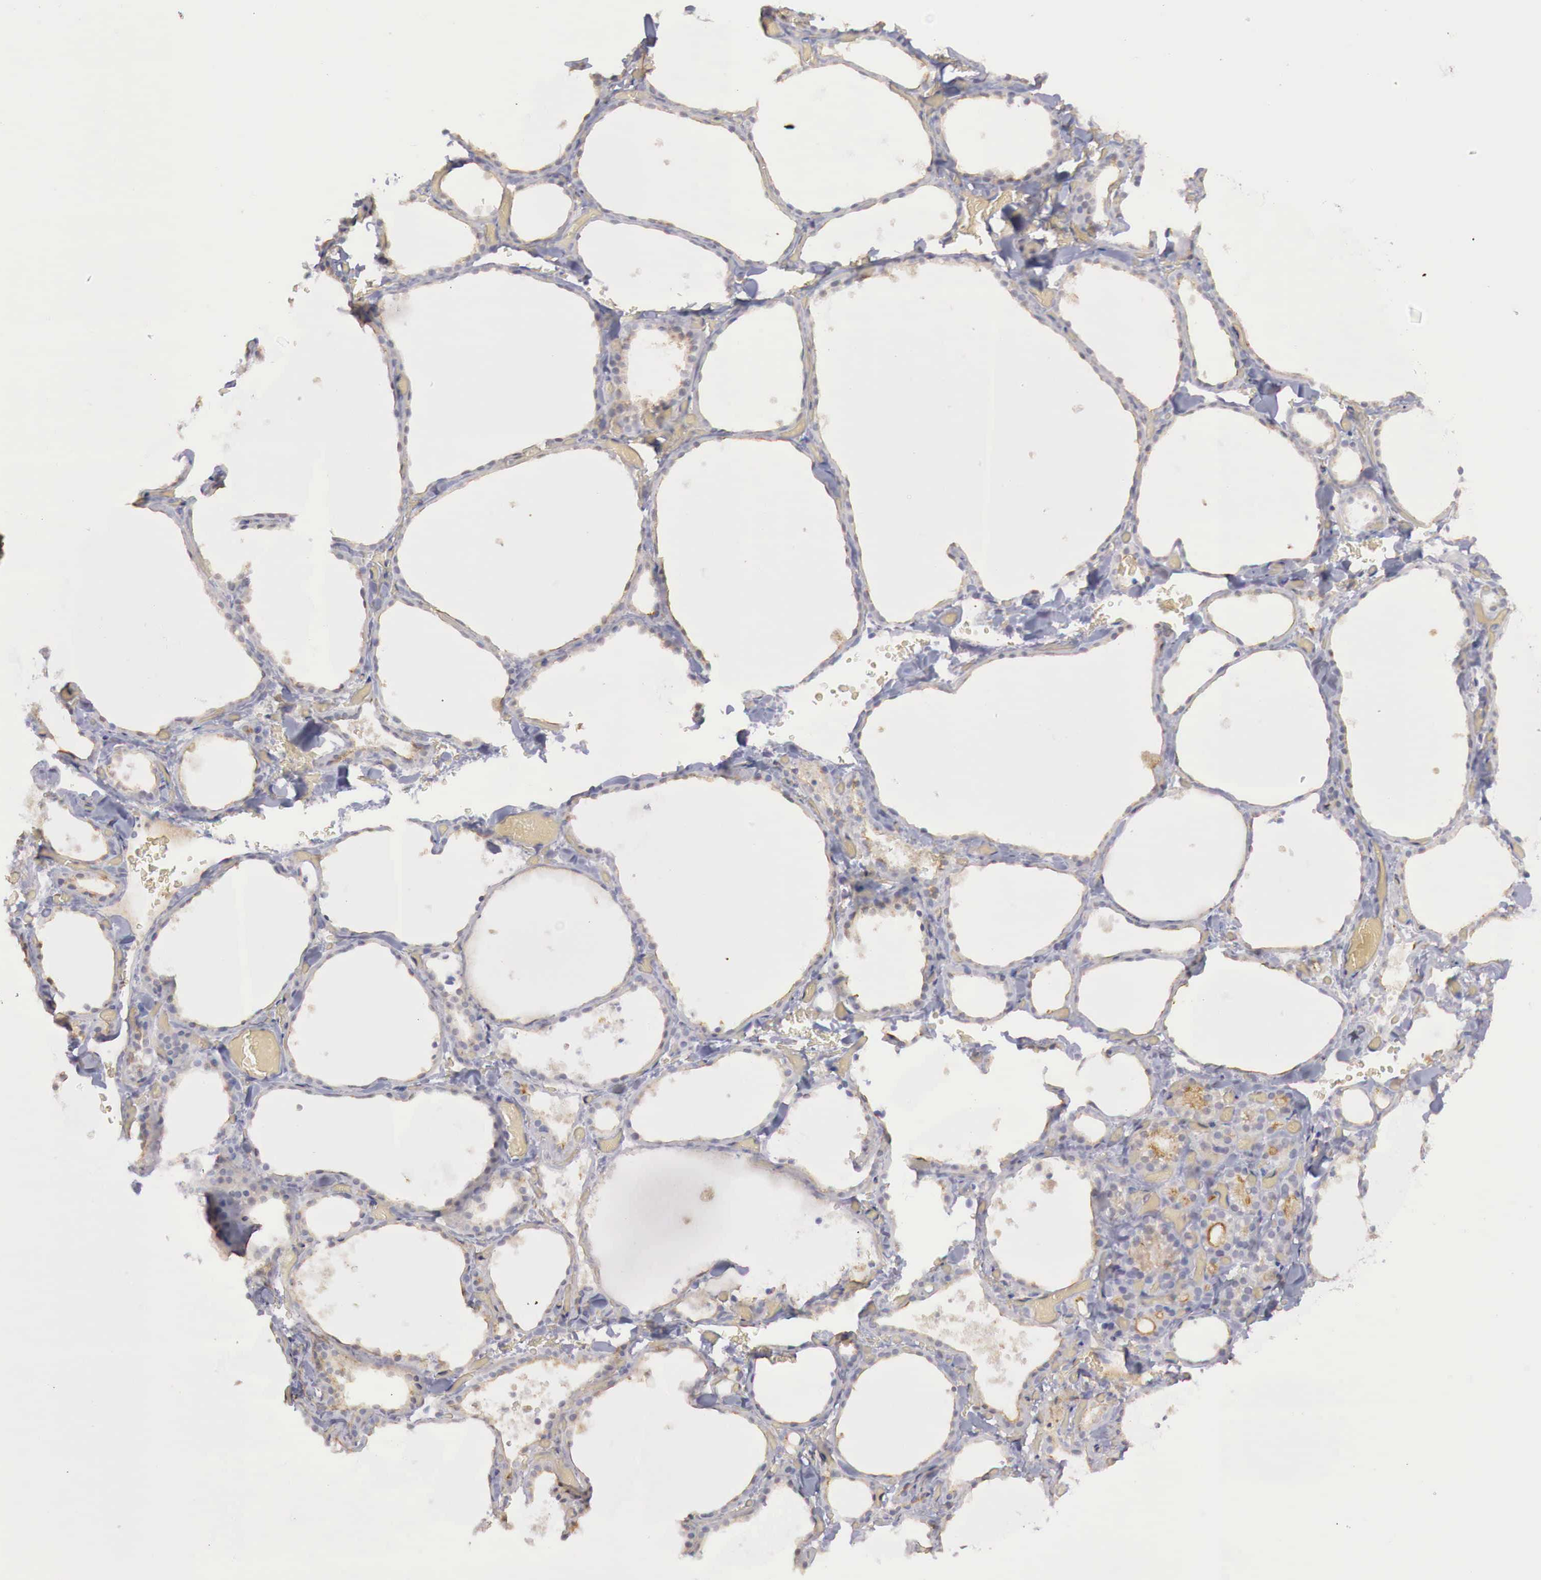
{"staining": {"intensity": "weak", "quantity": "25%-75%", "location": "cytoplasmic/membranous"}, "tissue": "thyroid gland", "cell_type": "Glandular cells", "image_type": "normal", "snomed": [{"axis": "morphology", "description": "Normal tissue, NOS"}, {"axis": "topography", "description": "Thyroid gland"}], "caption": "Protein expression analysis of normal thyroid gland displays weak cytoplasmic/membranous staining in about 25%-75% of glandular cells.", "gene": "KLHDC7B", "patient": {"sex": "male", "age": 34}}